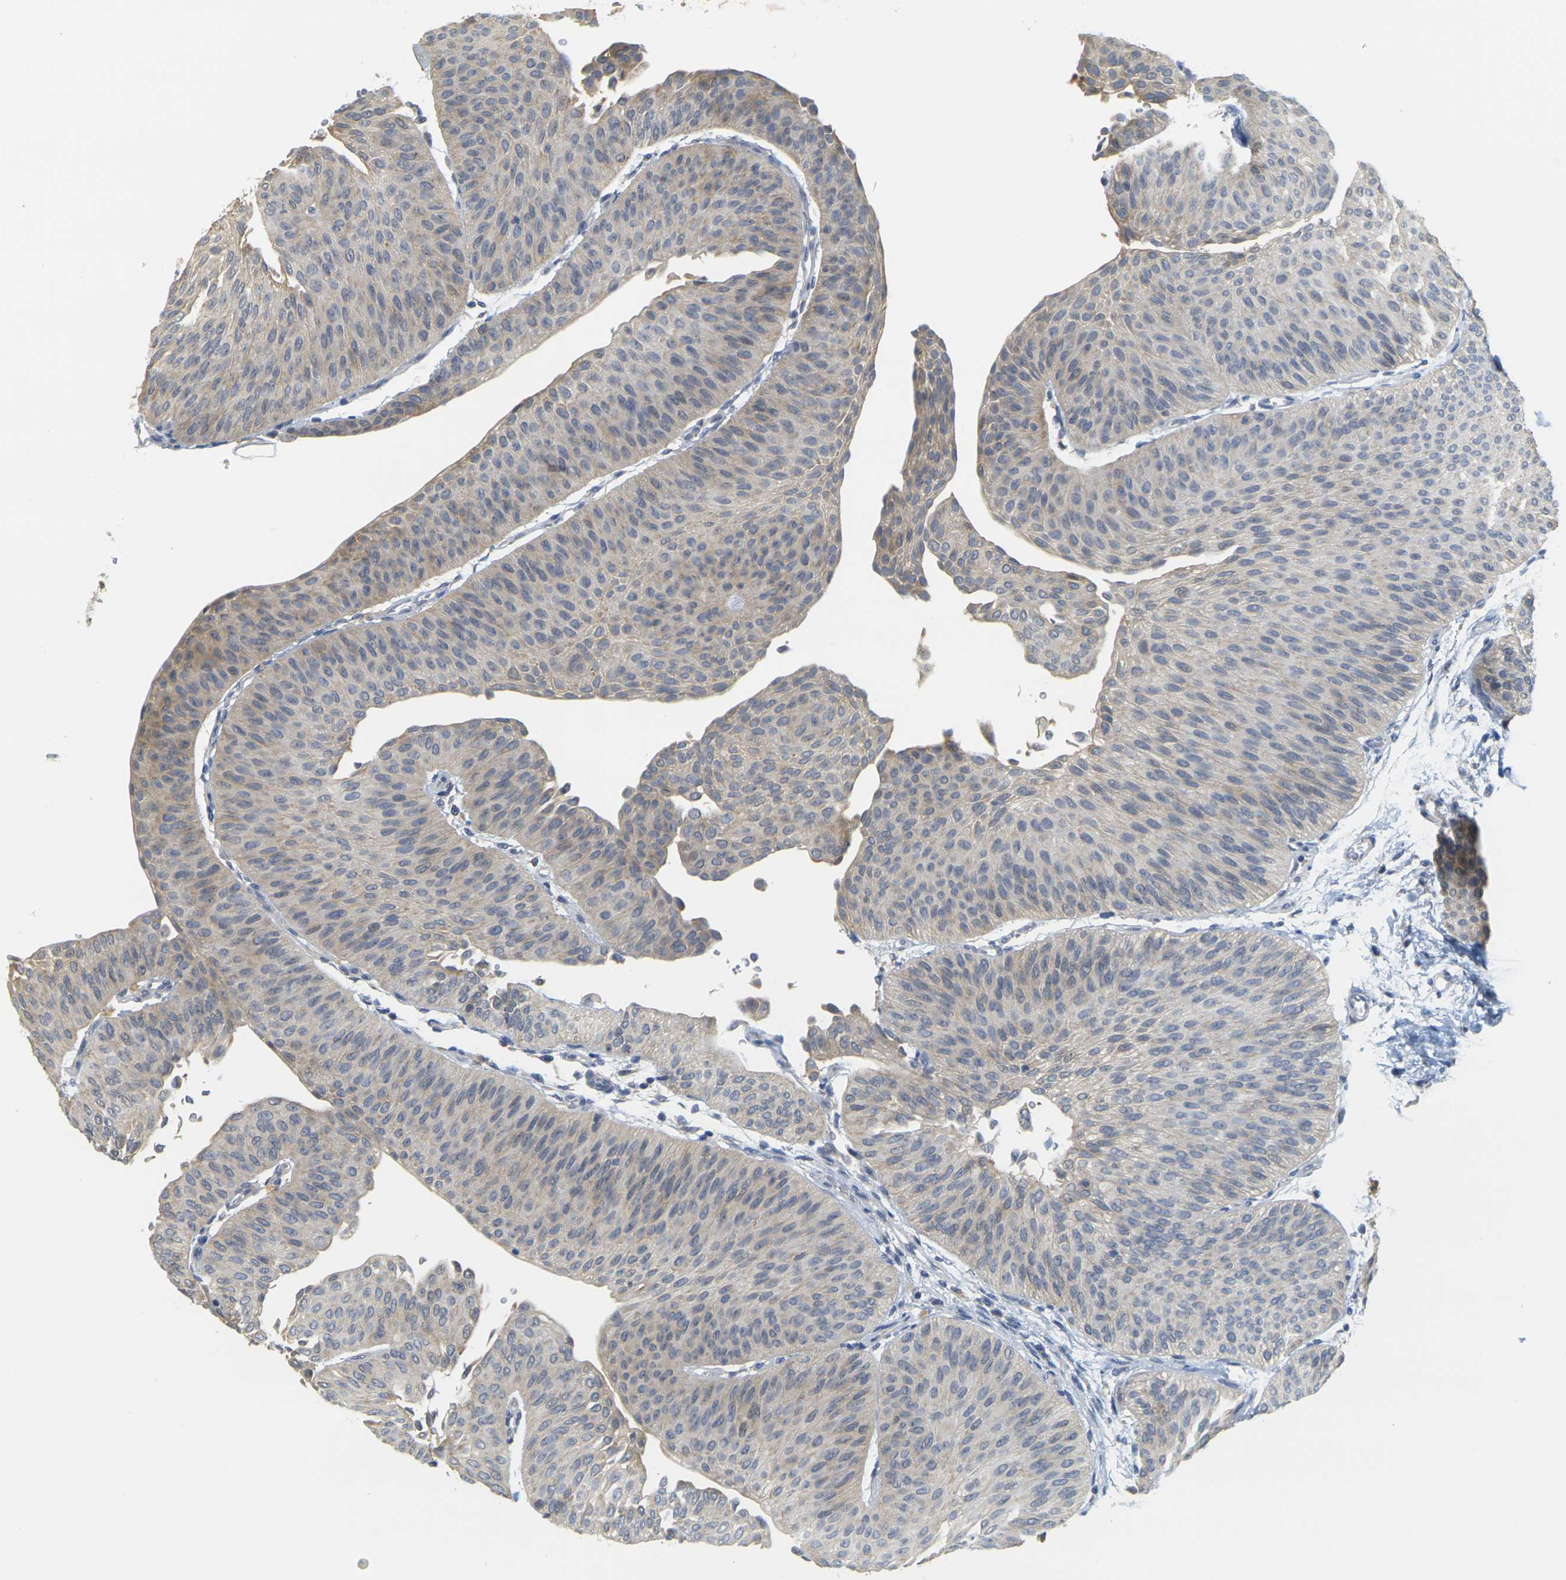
{"staining": {"intensity": "weak", "quantity": "25%-75%", "location": "cytoplasmic/membranous"}, "tissue": "urothelial cancer", "cell_type": "Tumor cells", "image_type": "cancer", "snomed": [{"axis": "morphology", "description": "Urothelial carcinoma, Low grade"}, {"axis": "topography", "description": "Urinary bladder"}], "caption": "A high-resolution image shows immunohistochemistry staining of urothelial carcinoma (low-grade), which demonstrates weak cytoplasmic/membranous expression in about 25%-75% of tumor cells.", "gene": "GDAP1", "patient": {"sex": "female", "age": 60}}